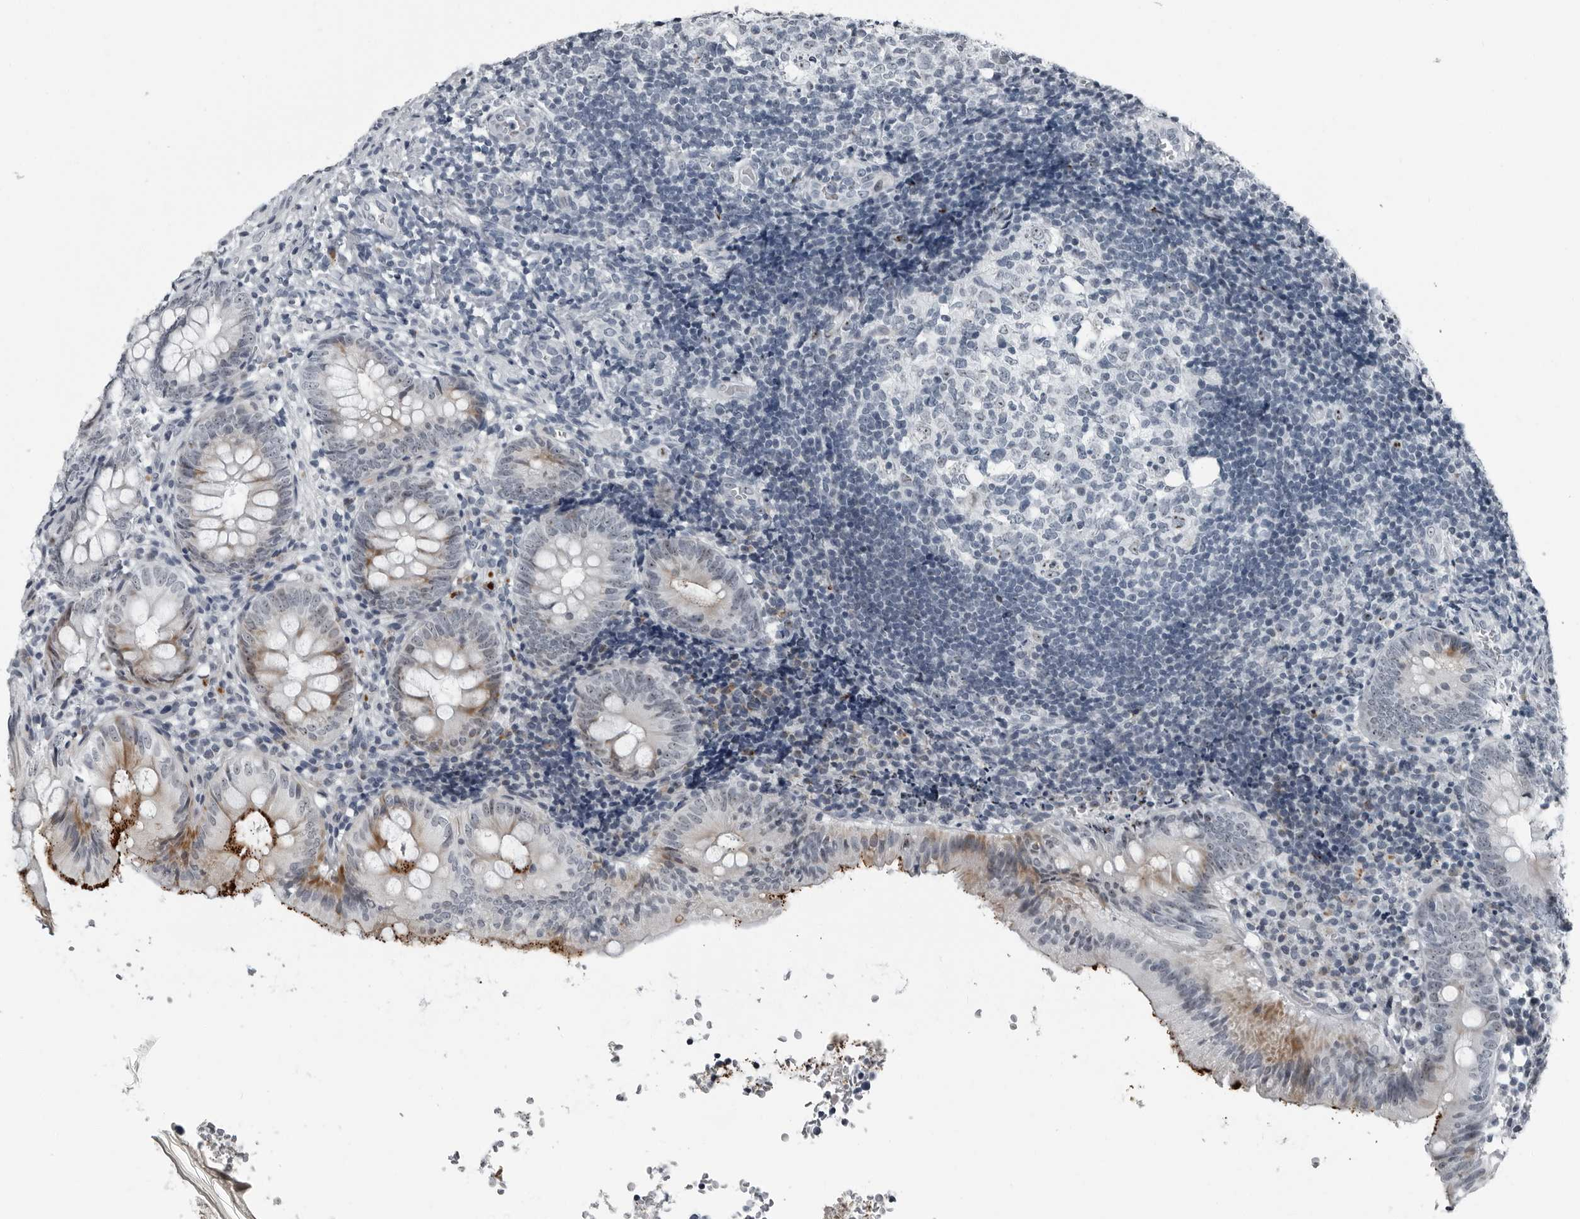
{"staining": {"intensity": "moderate", "quantity": "25%-75%", "location": "cytoplasmic/membranous"}, "tissue": "appendix", "cell_type": "Glandular cells", "image_type": "normal", "snomed": [{"axis": "morphology", "description": "Normal tissue, NOS"}, {"axis": "topography", "description": "Appendix"}], "caption": "Immunohistochemistry (IHC) (DAB (3,3'-diaminobenzidine)) staining of benign human appendix displays moderate cytoplasmic/membranous protein staining in about 25%-75% of glandular cells. (DAB (3,3'-diaminobenzidine) IHC with brightfield microscopy, high magnification).", "gene": "PDCD11", "patient": {"sex": "male", "age": 8}}